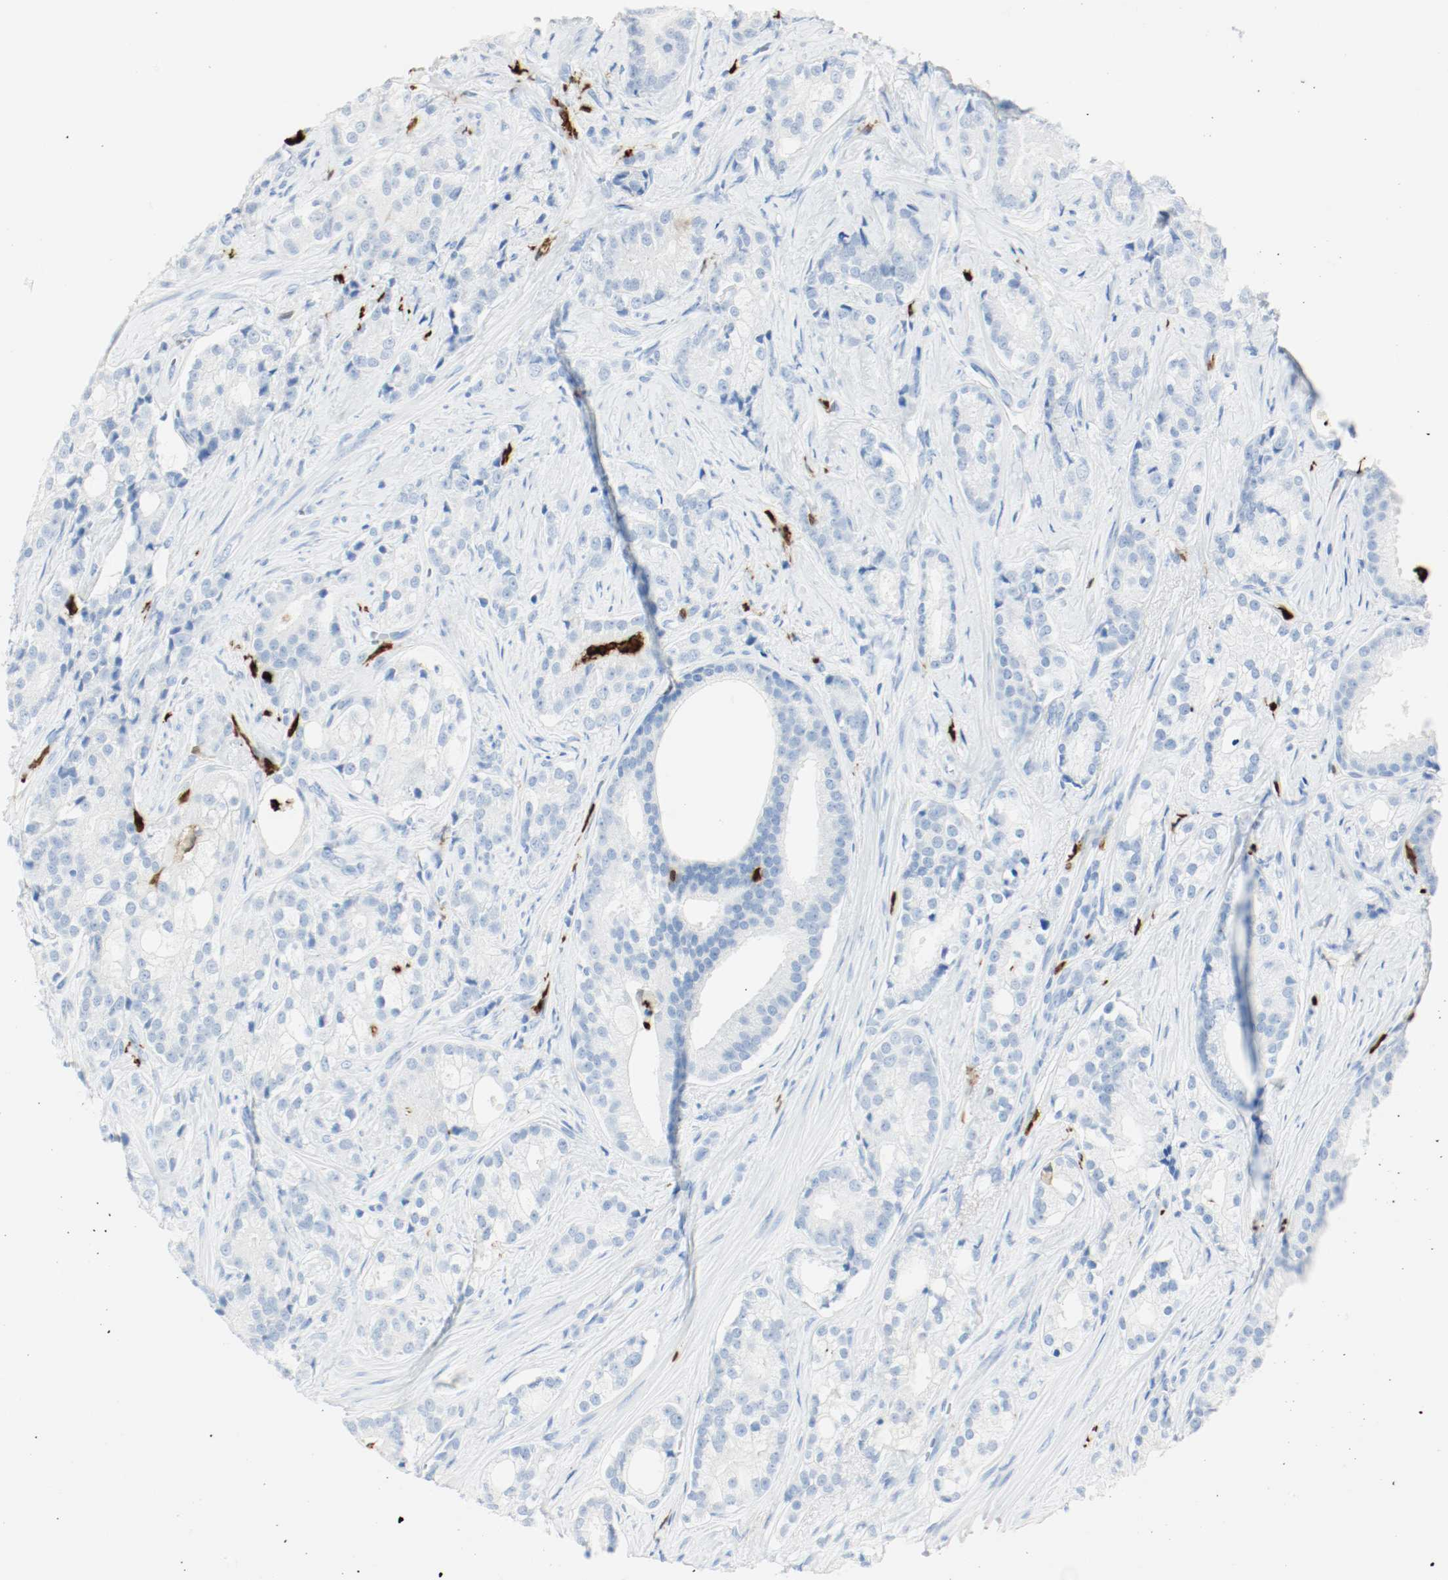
{"staining": {"intensity": "negative", "quantity": "none", "location": "none"}, "tissue": "prostate cancer", "cell_type": "Tumor cells", "image_type": "cancer", "snomed": [{"axis": "morphology", "description": "Adenocarcinoma, Low grade"}, {"axis": "topography", "description": "Prostate"}], "caption": "This is an immunohistochemistry (IHC) image of human adenocarcinoma (low-grade) (prostate). There is no positivity in tumor cells.", "gene": "S100A9", "patient": {"sex": "male", "age": 58}}